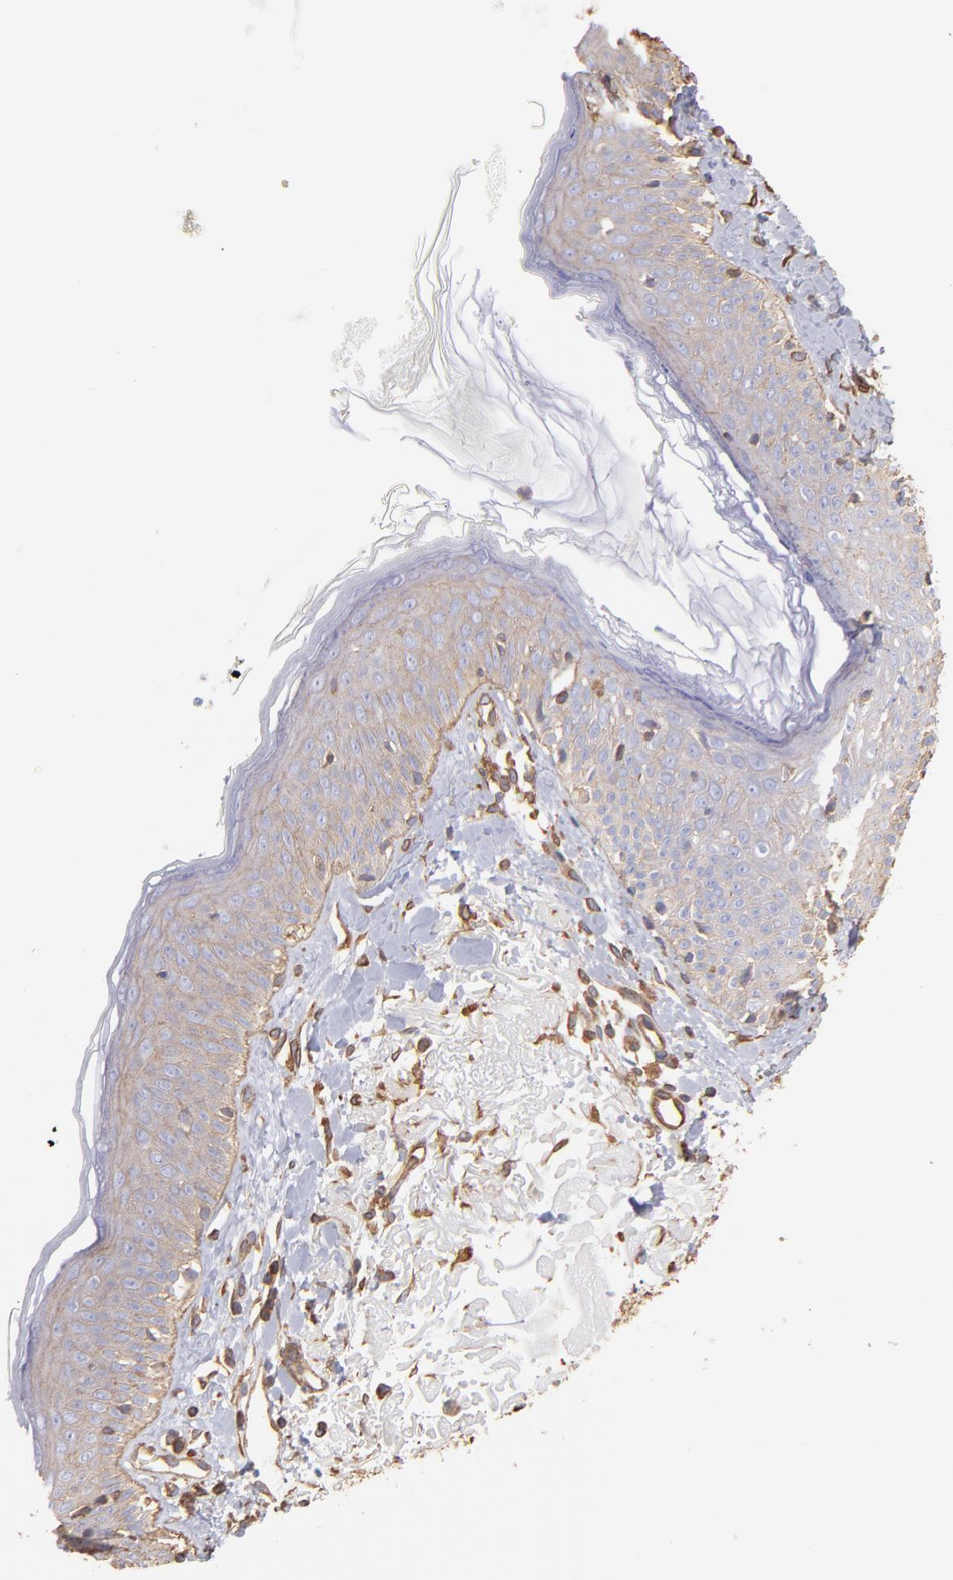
{"staining": {"intensity": "weak", "quantity": ">75%", "location": "cytoplasmic/membranous"}, "tissue": "skin cancer", "cell_type": "Tumor cells", "image_type": "cancer", "snomed": [{"axis": "morphology", "description": "Basal cell carcinoma"}, {"axis": "topography", "description": "Skin"}], "caption": "Basal cell carcinoma (skin) was stained to show a protein in brown. There is low levels of weak cytoplasmic/membranous positivity in about >75% of tumor cells.", "gene": "PLEC", "patient": {"sex": "male", "age": 74}}